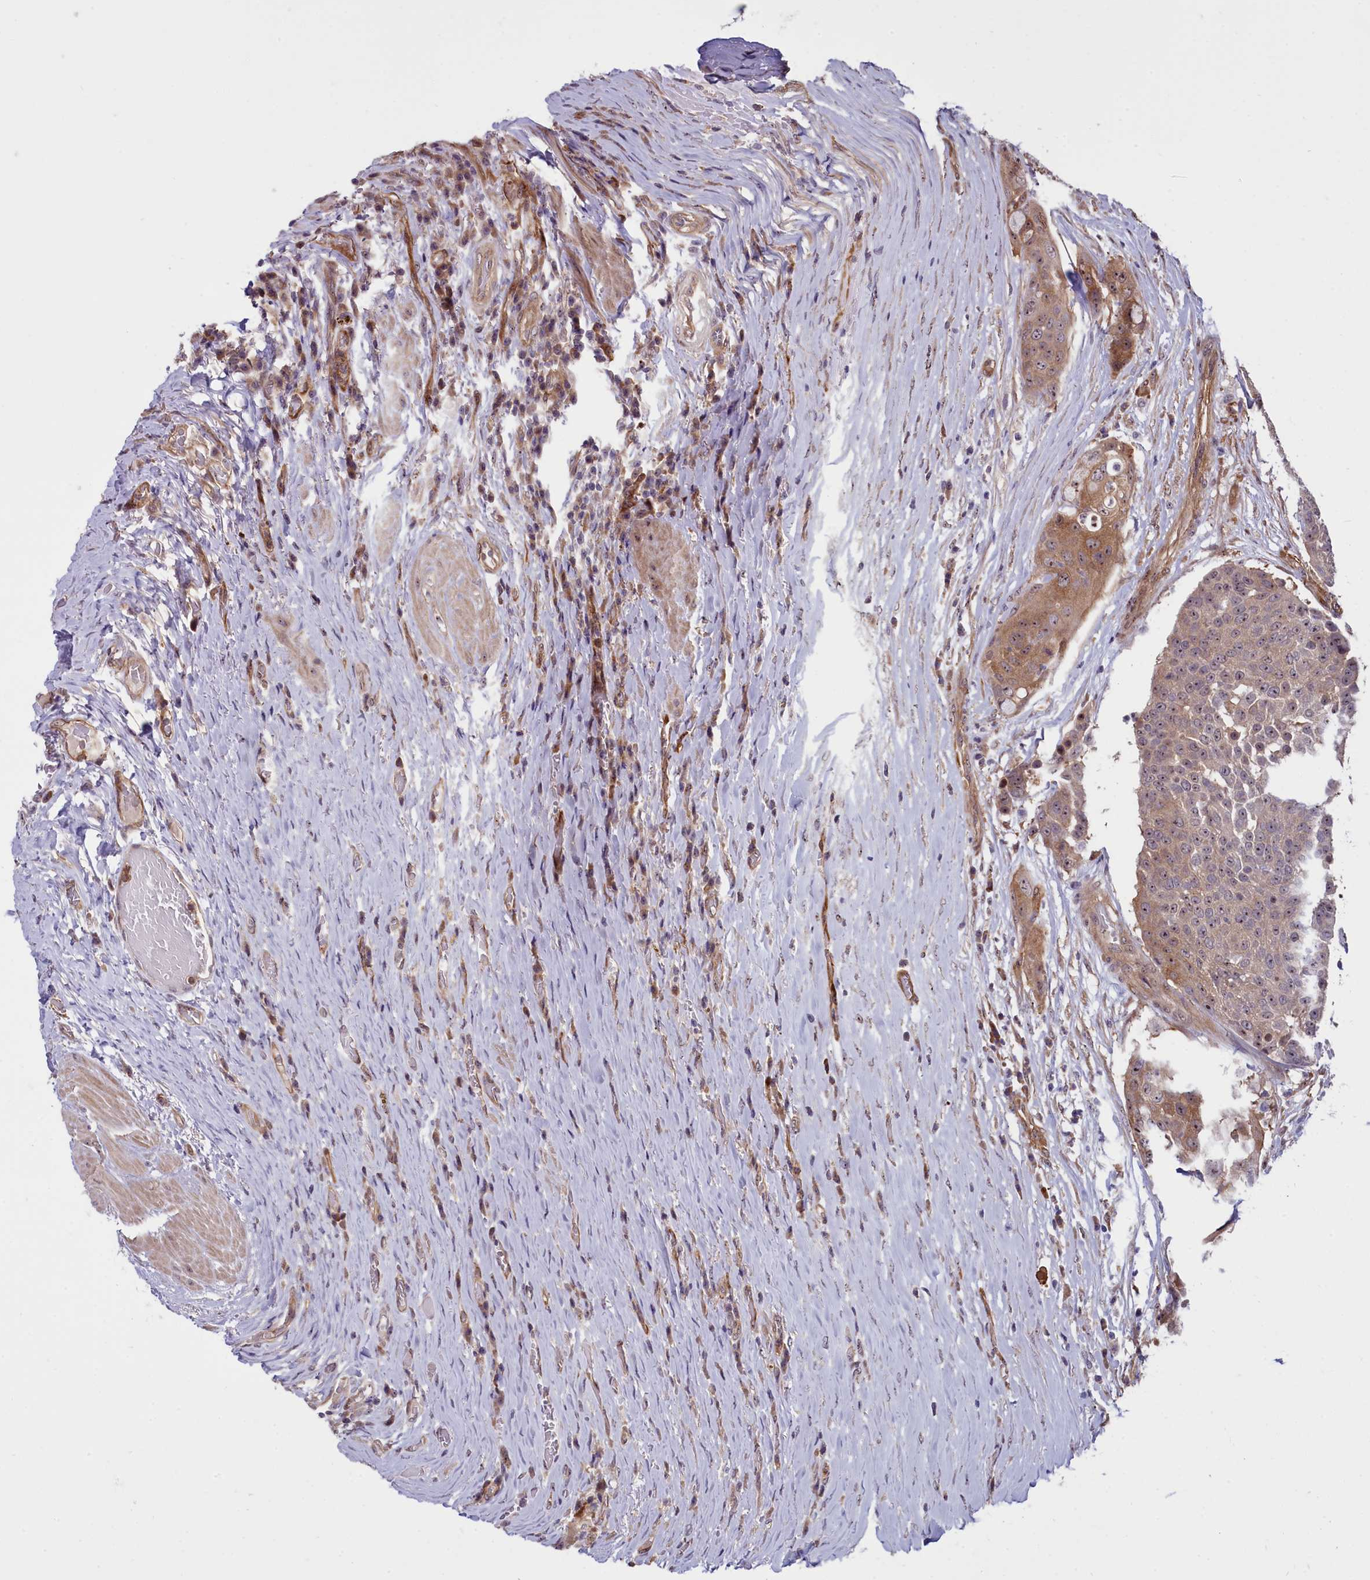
{"staining": {"intensity": "moderate", "quantity": "25%-75%", "location": "cytoplasmic/membranous,nuclear"}, "tissue": "urothelial cancer", "cell_type": "Tumor cells", "image_type": "cancer", "snomed": [{"axis": "morphology", "description": "Urothelial carcinoma, High grade"}, {"axis": "topography", "description": "Urinary bladder"}], "caption": "Protein expression analysis of human urothelial cancer reveals moderate cytoplasmic/membranous and nuclear positivity in about 25%-75% of tumor cells. The staining was performed using DAB (3,3'-diaminobenzidine) to visualize the protein expression in brown, while the nuclei were stained in blue with hematoxylin (Magnification: 20x).", "gene": "BCAR1", "patient": {"sex": "female", "age": 63}}